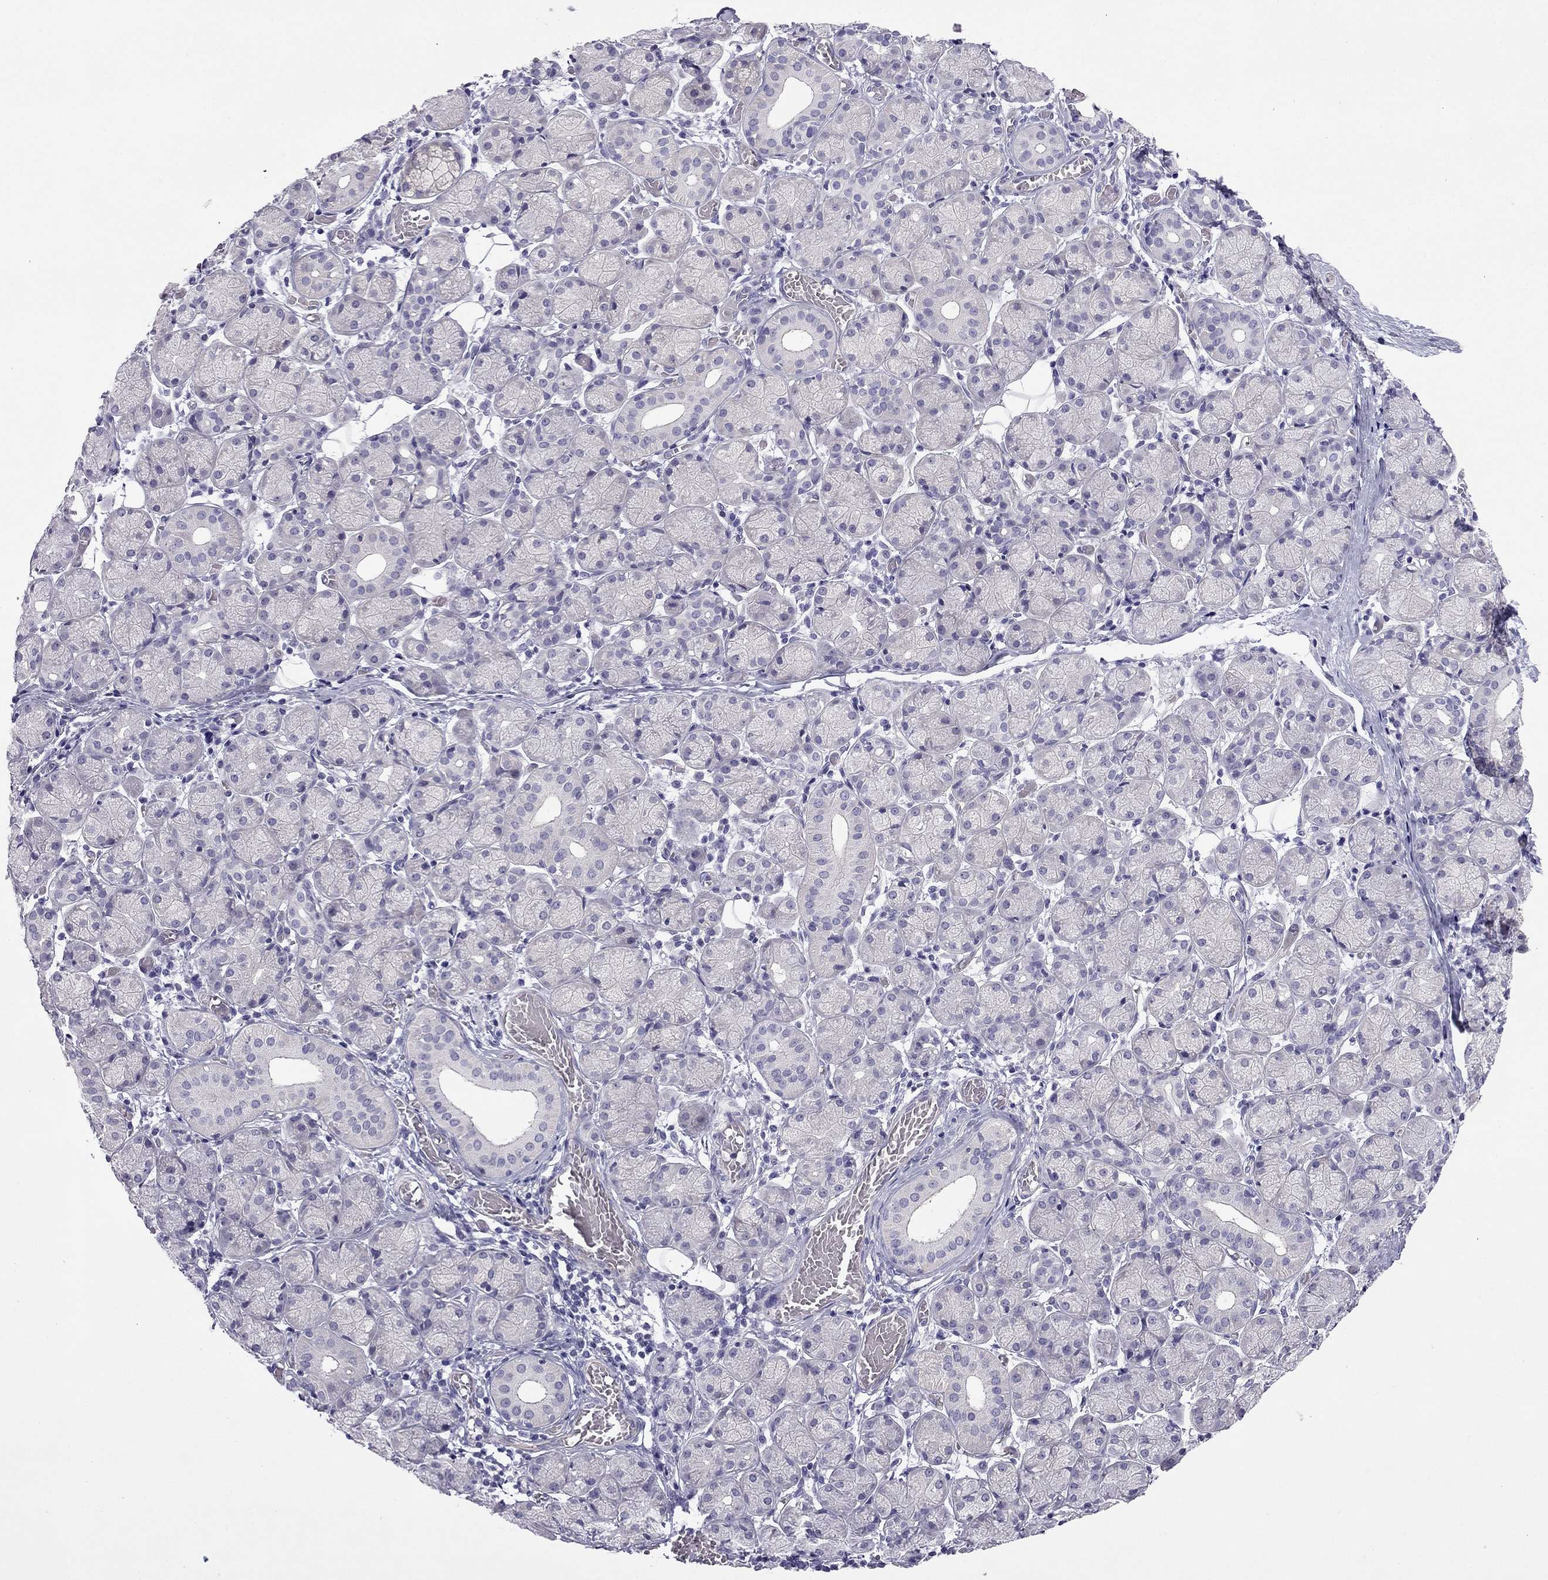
{"staining": {"intensity": "negative", "quantity": "none", "location": "none"}, "tissue": "salivary gland", "cell_type": "Glandular cells", "image_type": "normal", "snomed": [{"axis": "morphology", "description": "Normal tissue, NOS"}, {"axis": "topography", "description": "Salivary gland"}, {"axis": "topography", "description": "Peripheral nerve tissue"}], "caption": "A micrograph of salivary gland stained for a protein shows no brown staining in glandular cells.", "gene": "GJA8", "patient": {"sex": "female", "age": 24}}